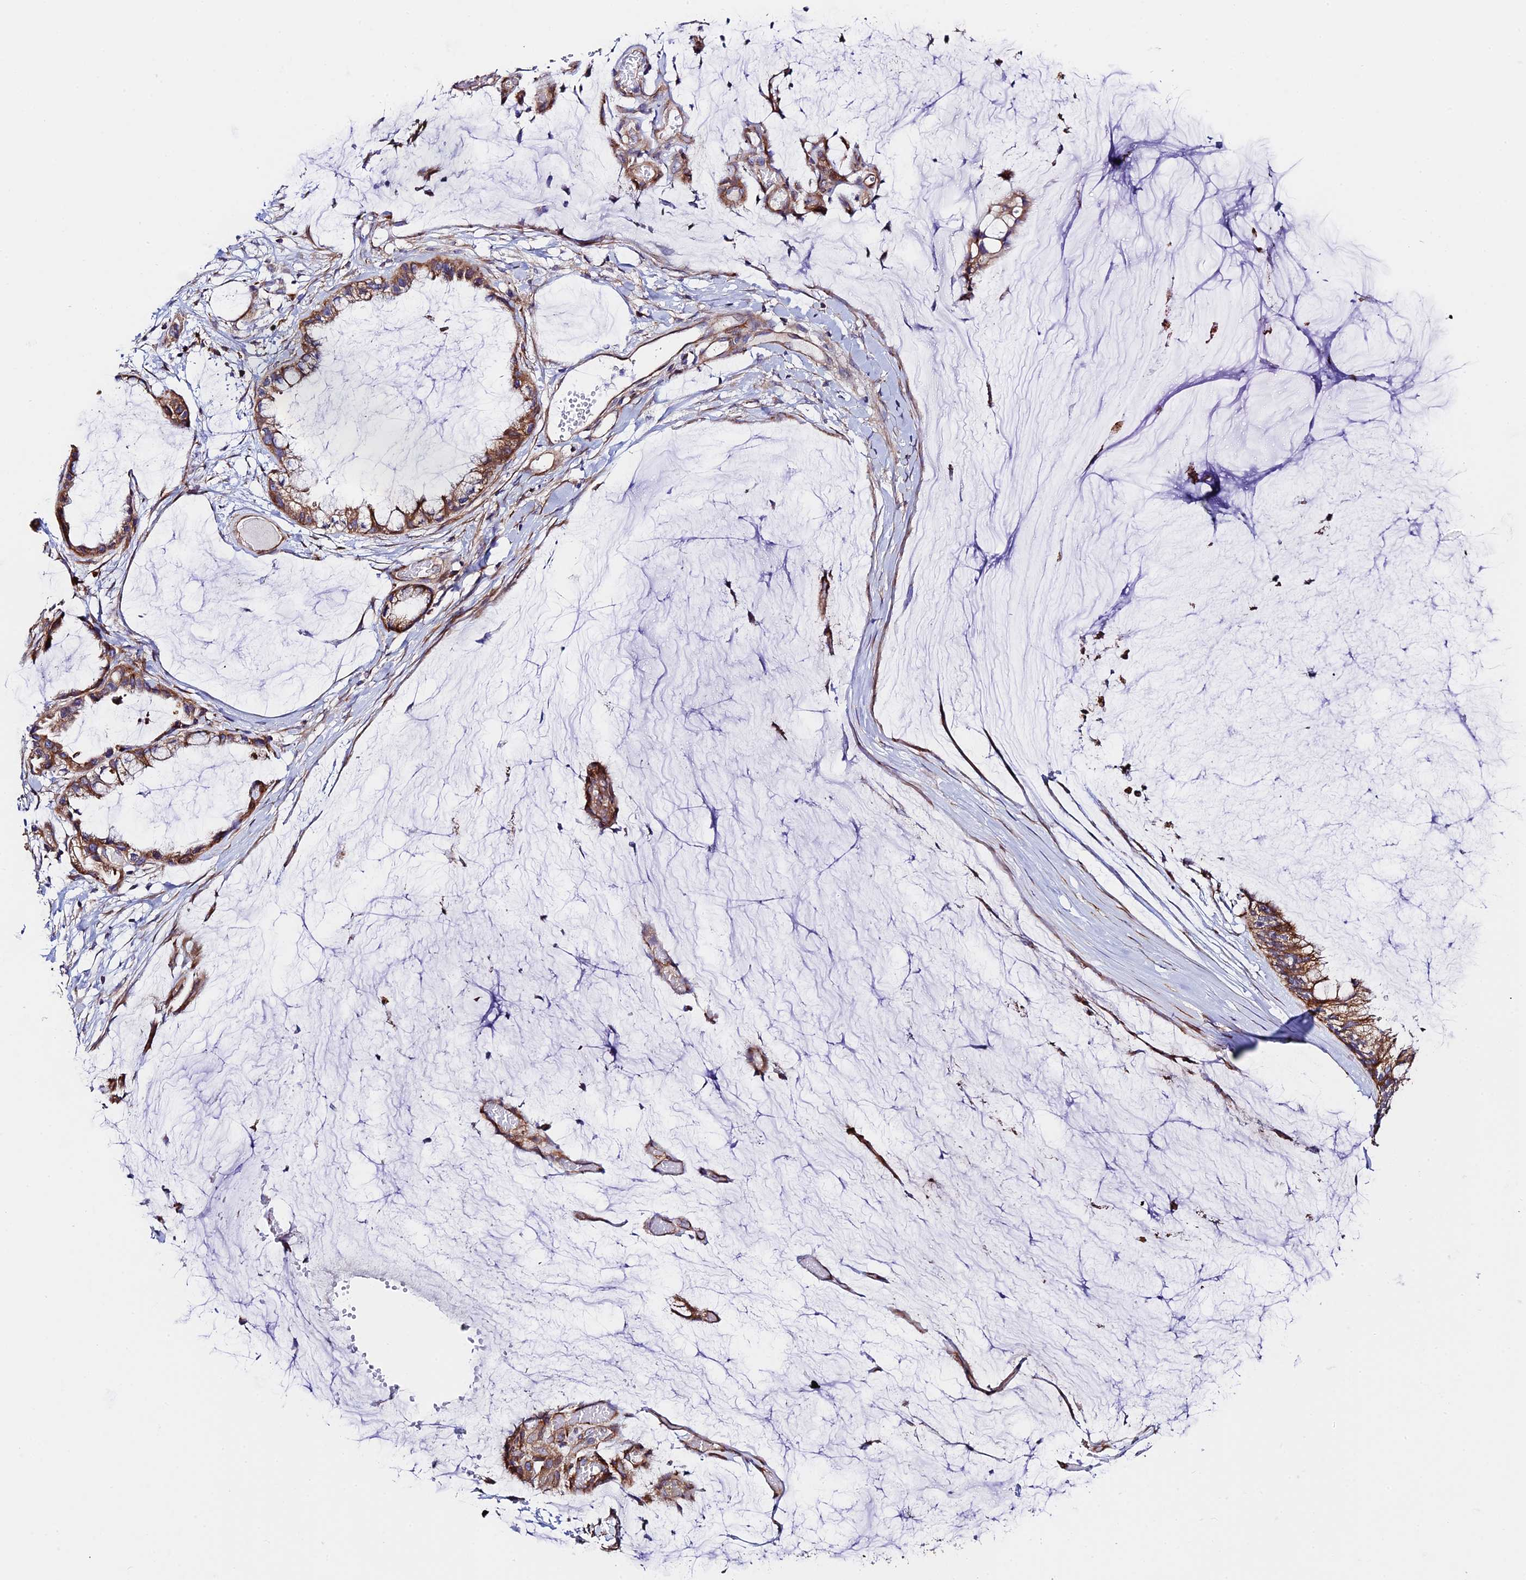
{"staining": {"intensity": "moderate", "quantity": ">75%", "location": "cytoplasmic/membranous"}, "tissue": "ovarian cancer", "cell_type": "Tumor cells", "image_type": "cancer", "snomed": [{"axis": "morphology", "description": "Cystadenocarcinoma, mucinous, NOS"}, {"axis": "topography", "description": "Ovary"}], "caption": "Ovarian mucinous cystadenocarcinoma stained with IHC reveals moderate cytoplasmic/membranous positivity in about >75% of tumor cells.", "gene": "VPS13C", "patient": {"sex": "female", "age": 39}}